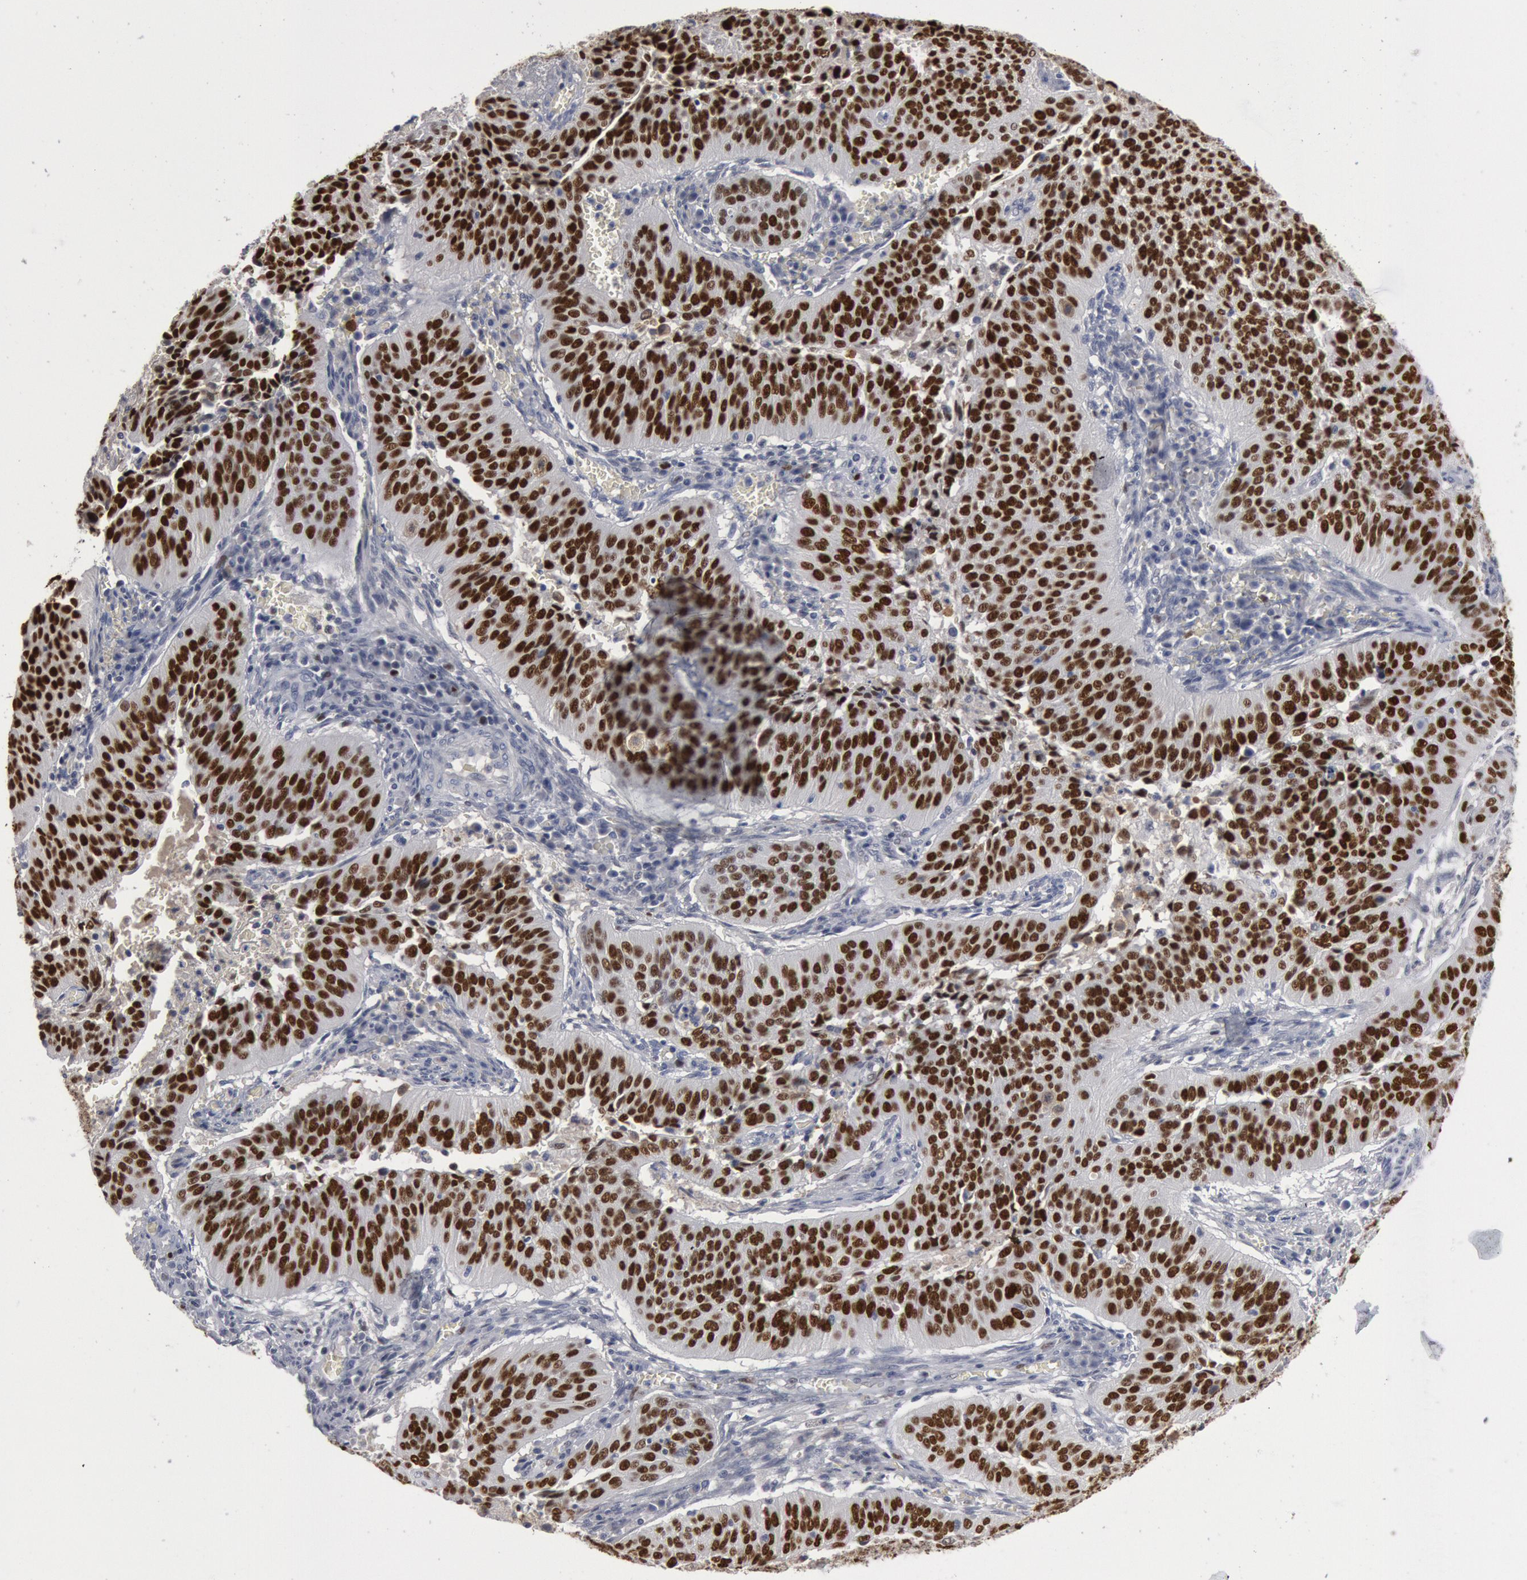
{"staining": {"intensity": "strong", "quantity": ">75%", "location": "nuclear"}, "tissue": "cervical cancer", "cell_type": "Tumor cells", "image_type": "cancer", "snomed": [{"axis": "morphology", "description": "Squamous cell carcinoma, NOS"}, {"axis": "topography", "description": "Cervix"}], "caption": "IHC image of human cervical squamous cell carcinoma stained for a protein (brown), which demonstrates high levels of strong nuclear expression in about >75% of tumor cells.", "gene": "WDHD1", "patient": {"sex": "female", "age": 39}}